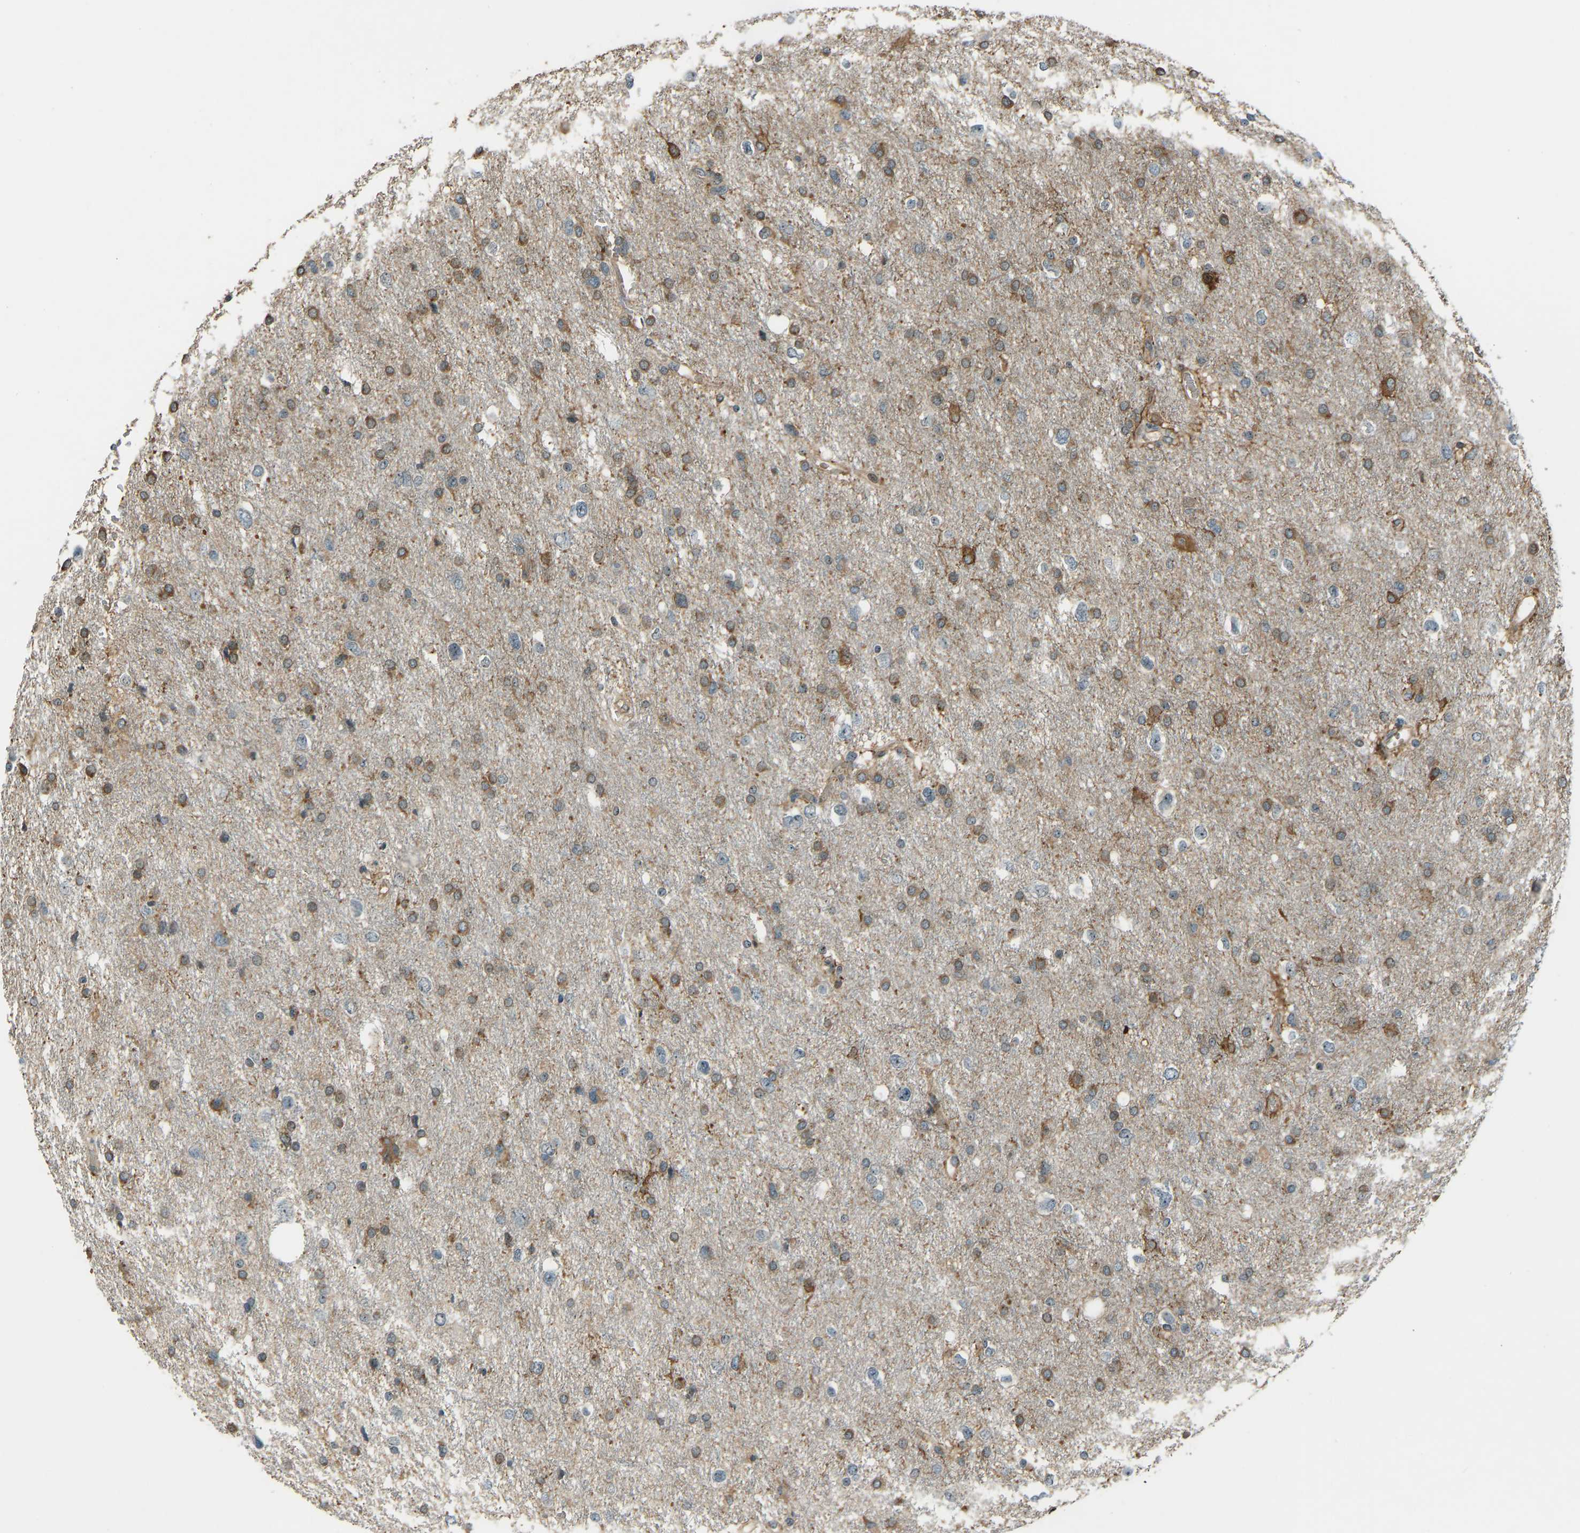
{"staining": {"intensity": "moderate", "quantity": ">75%", "location": "cytoplasmic/membranous"}, "tissue": "glioma", "cell_type": "Tumor cells", "image_type": "cancer", "snomed": [{"axis": "morphology", "description": "Glioma, malignant, Low grade"}, {"axis": "topography", "description": "Brain"}], "caption": "This is a photomicrograph of immunohistochemistry (IHC) staining of malignant low-grade glioma, which shows moderate staining in the cytoplasmic/membranous of tumor cells.", "gene": "SVOPL", "patient": {"sex": "female", "age": 37}}